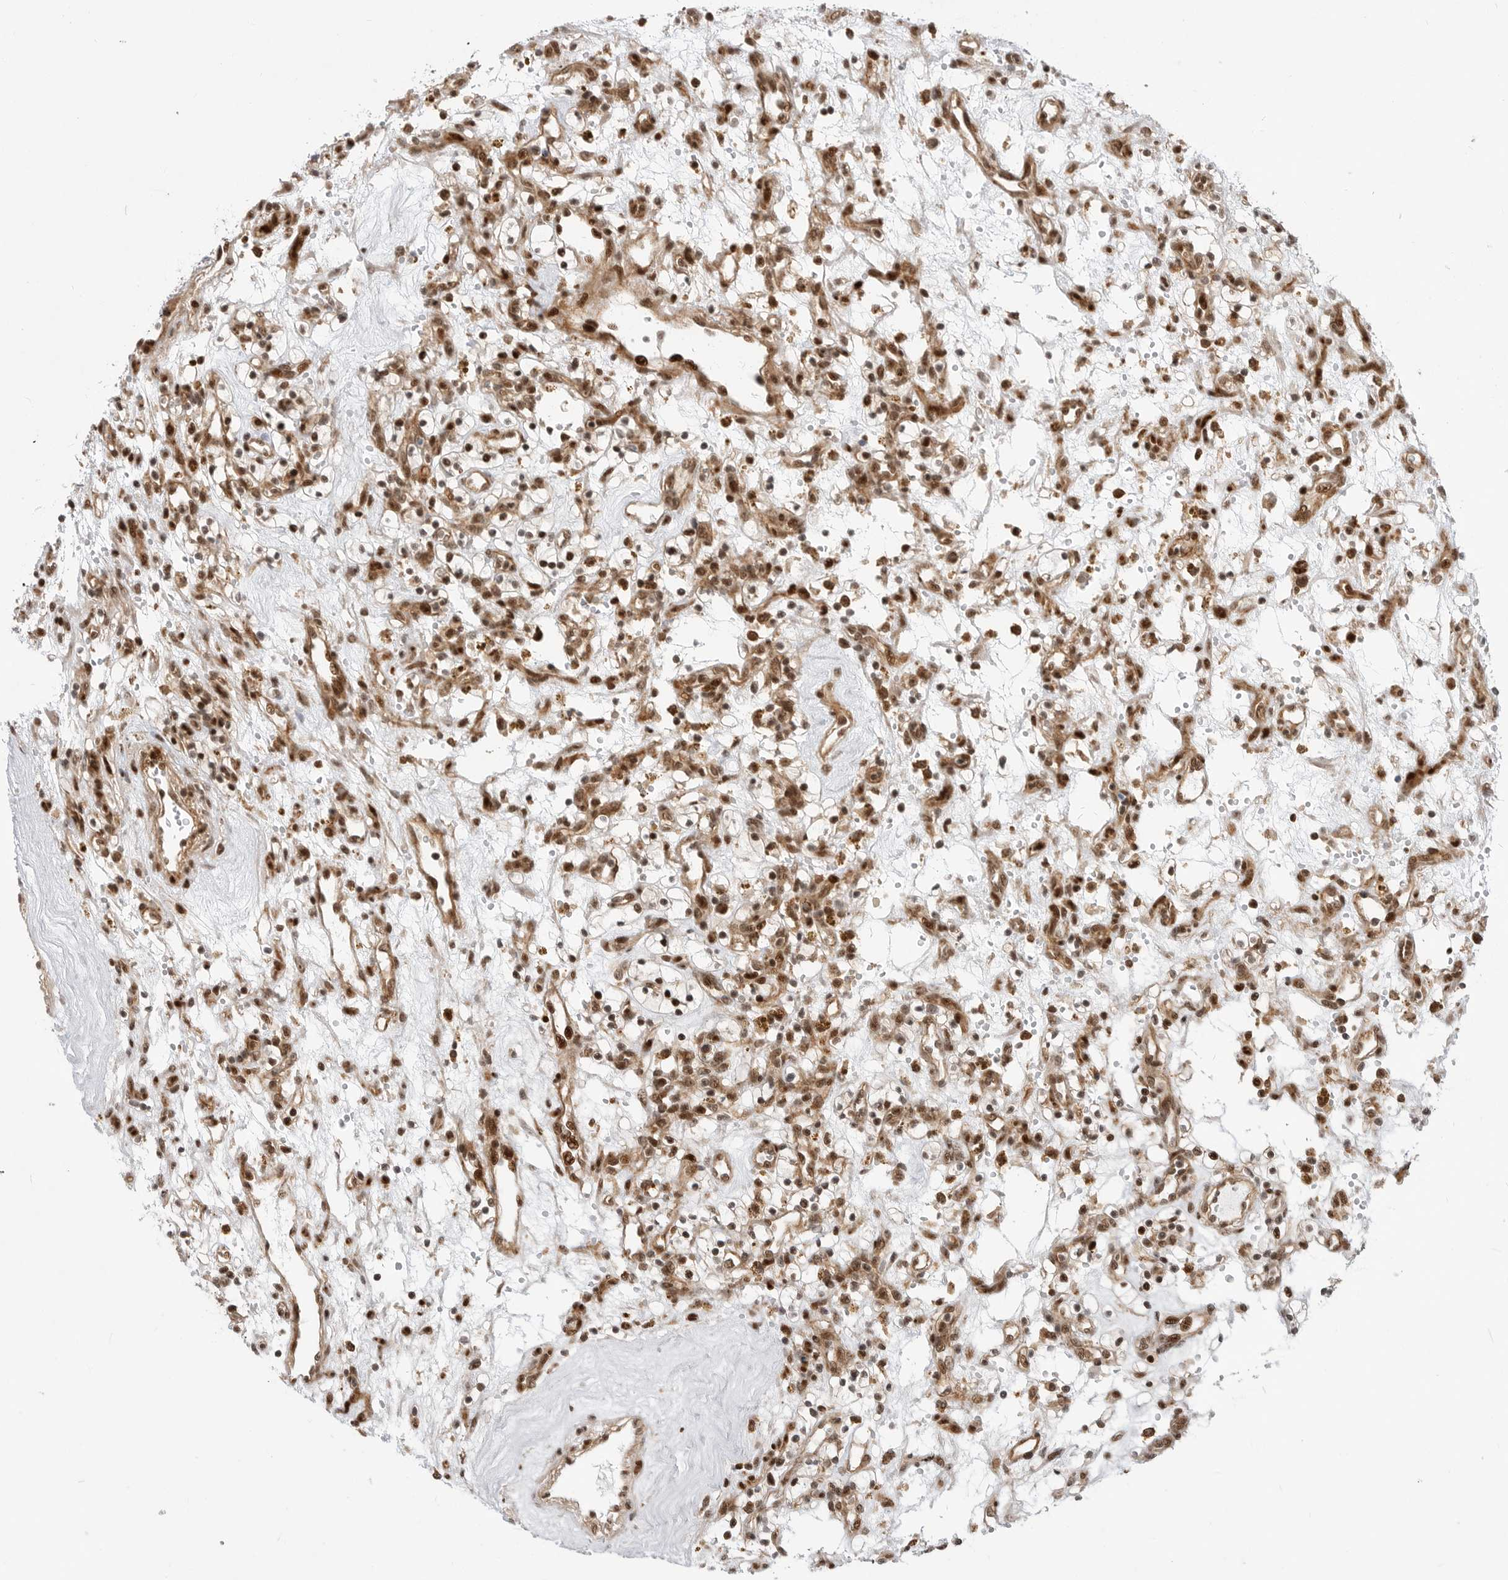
{"staining": {"intensity": "strong", "quantity": ">75%", "location": "cytoplasmic/membranous,nuclear"}, "tissue": "renal cancer", "cell_type": "Tumor cells", "image_type": "cancer", "snomed": [{"axis": "morphology", "description": "Adenocarcinoma, NOS"}, {"axis": "topography", "description": "Kidney"}], "caption": "High-power microscopy captured an IHC micrograph of renal cancer (adenocarcinoma), revealing strong cytoplasmic/membranous and nuclear expression in approximately >75% of tumor cells.", "gene": "GPATCH2", "patient": {"sex": "female", "age": 57}}